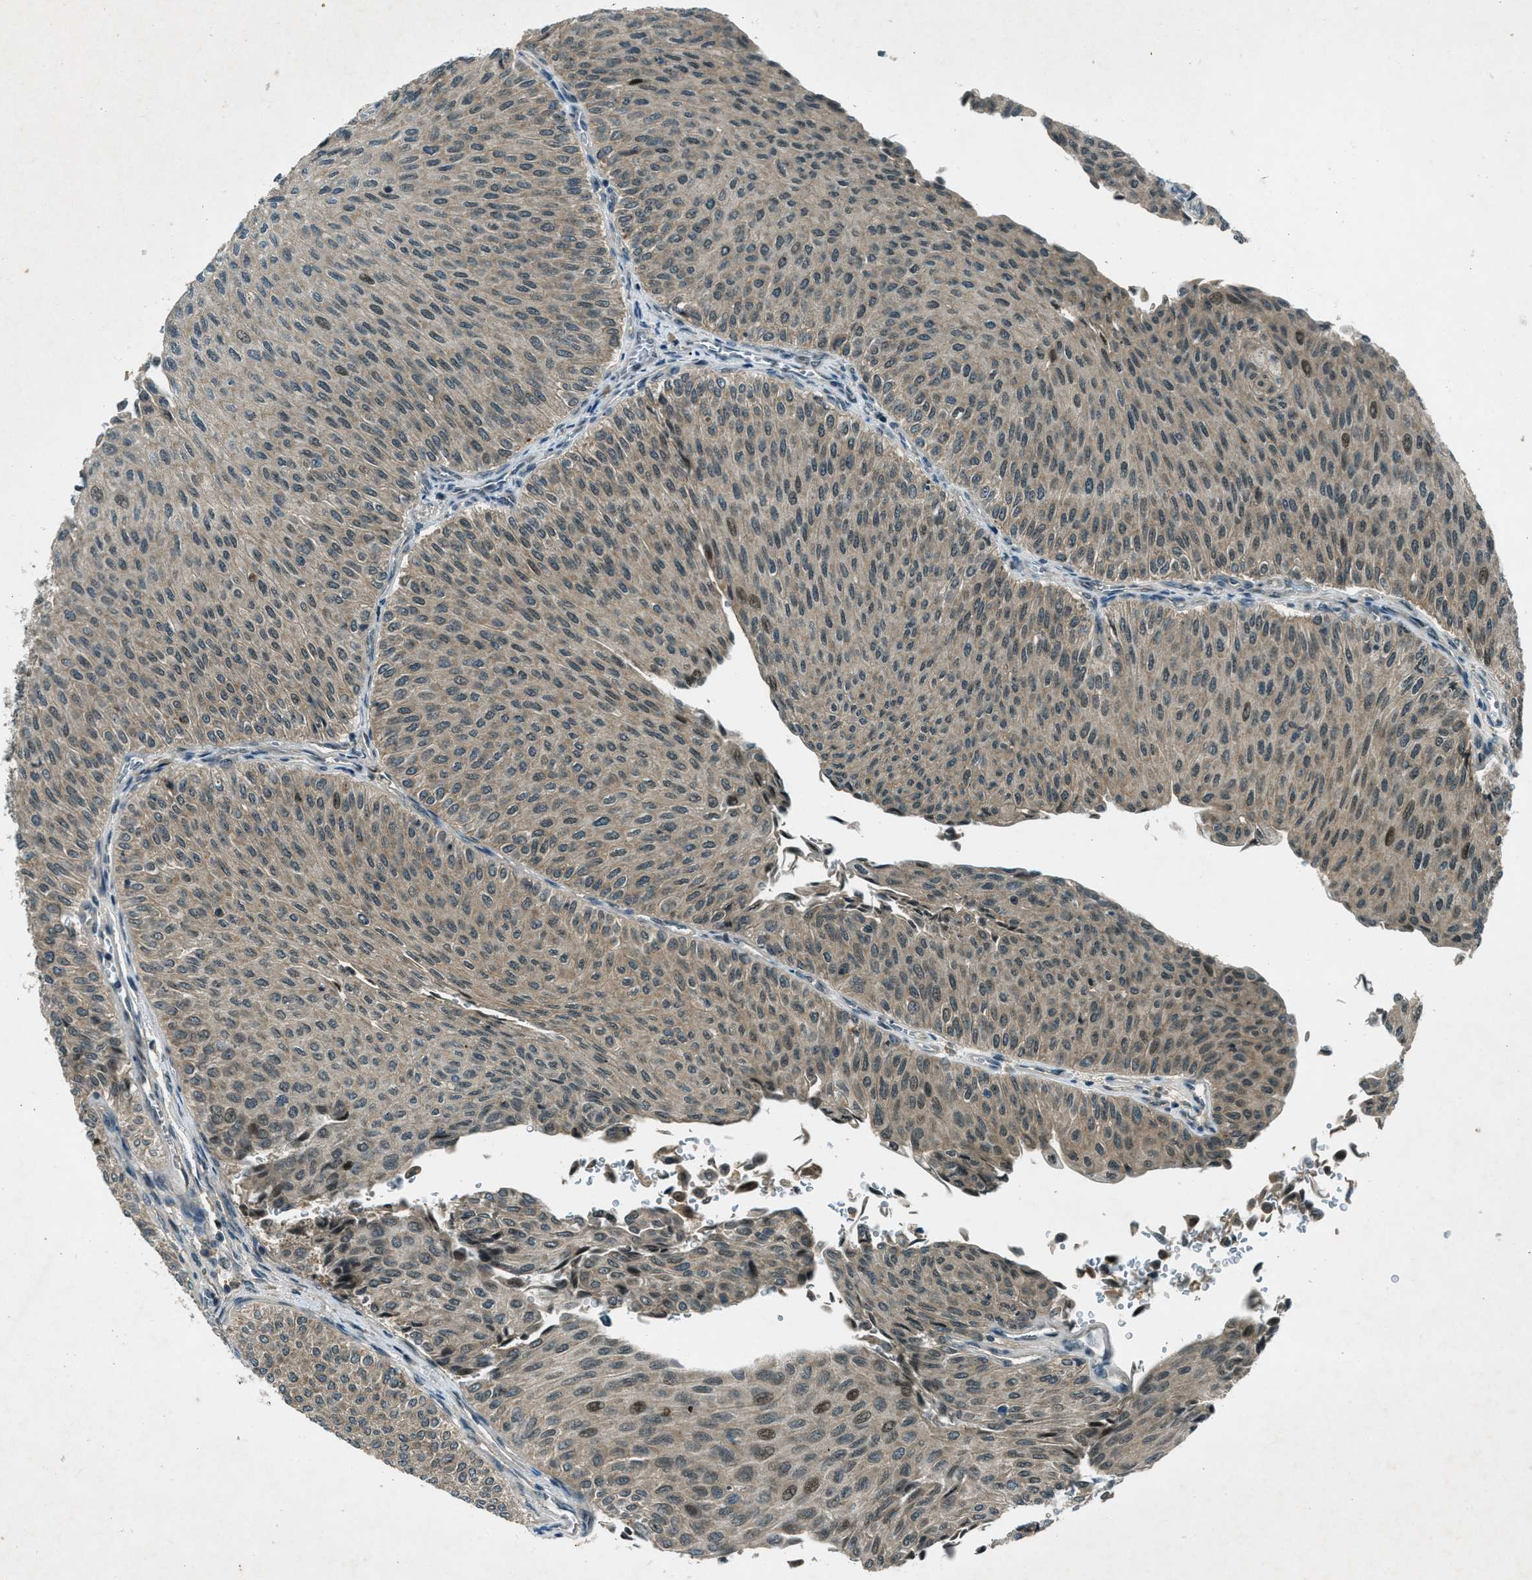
{"staining": {"intensity": "weak", "quantity": ">75%", "location": "cytoplasmic/membranous"}, "tissue": "urothelial cancer", "cell_type": "Tumor cells", "image_type": "cancer", "snomed": [{"axis": "morphology", "description": "Urothelial carcinoma, Low grade"}, {"axis": "topography", "description": "Urinary bladder"}], "caption": "This is a photomicrograph of immunohistochemistry staining of urothelial cancer, which shows weak positivity in the cytoplasmic/membranous of tumor cells.", "gene": "STK11", "patient": {"sex": "male", "age": 78}}